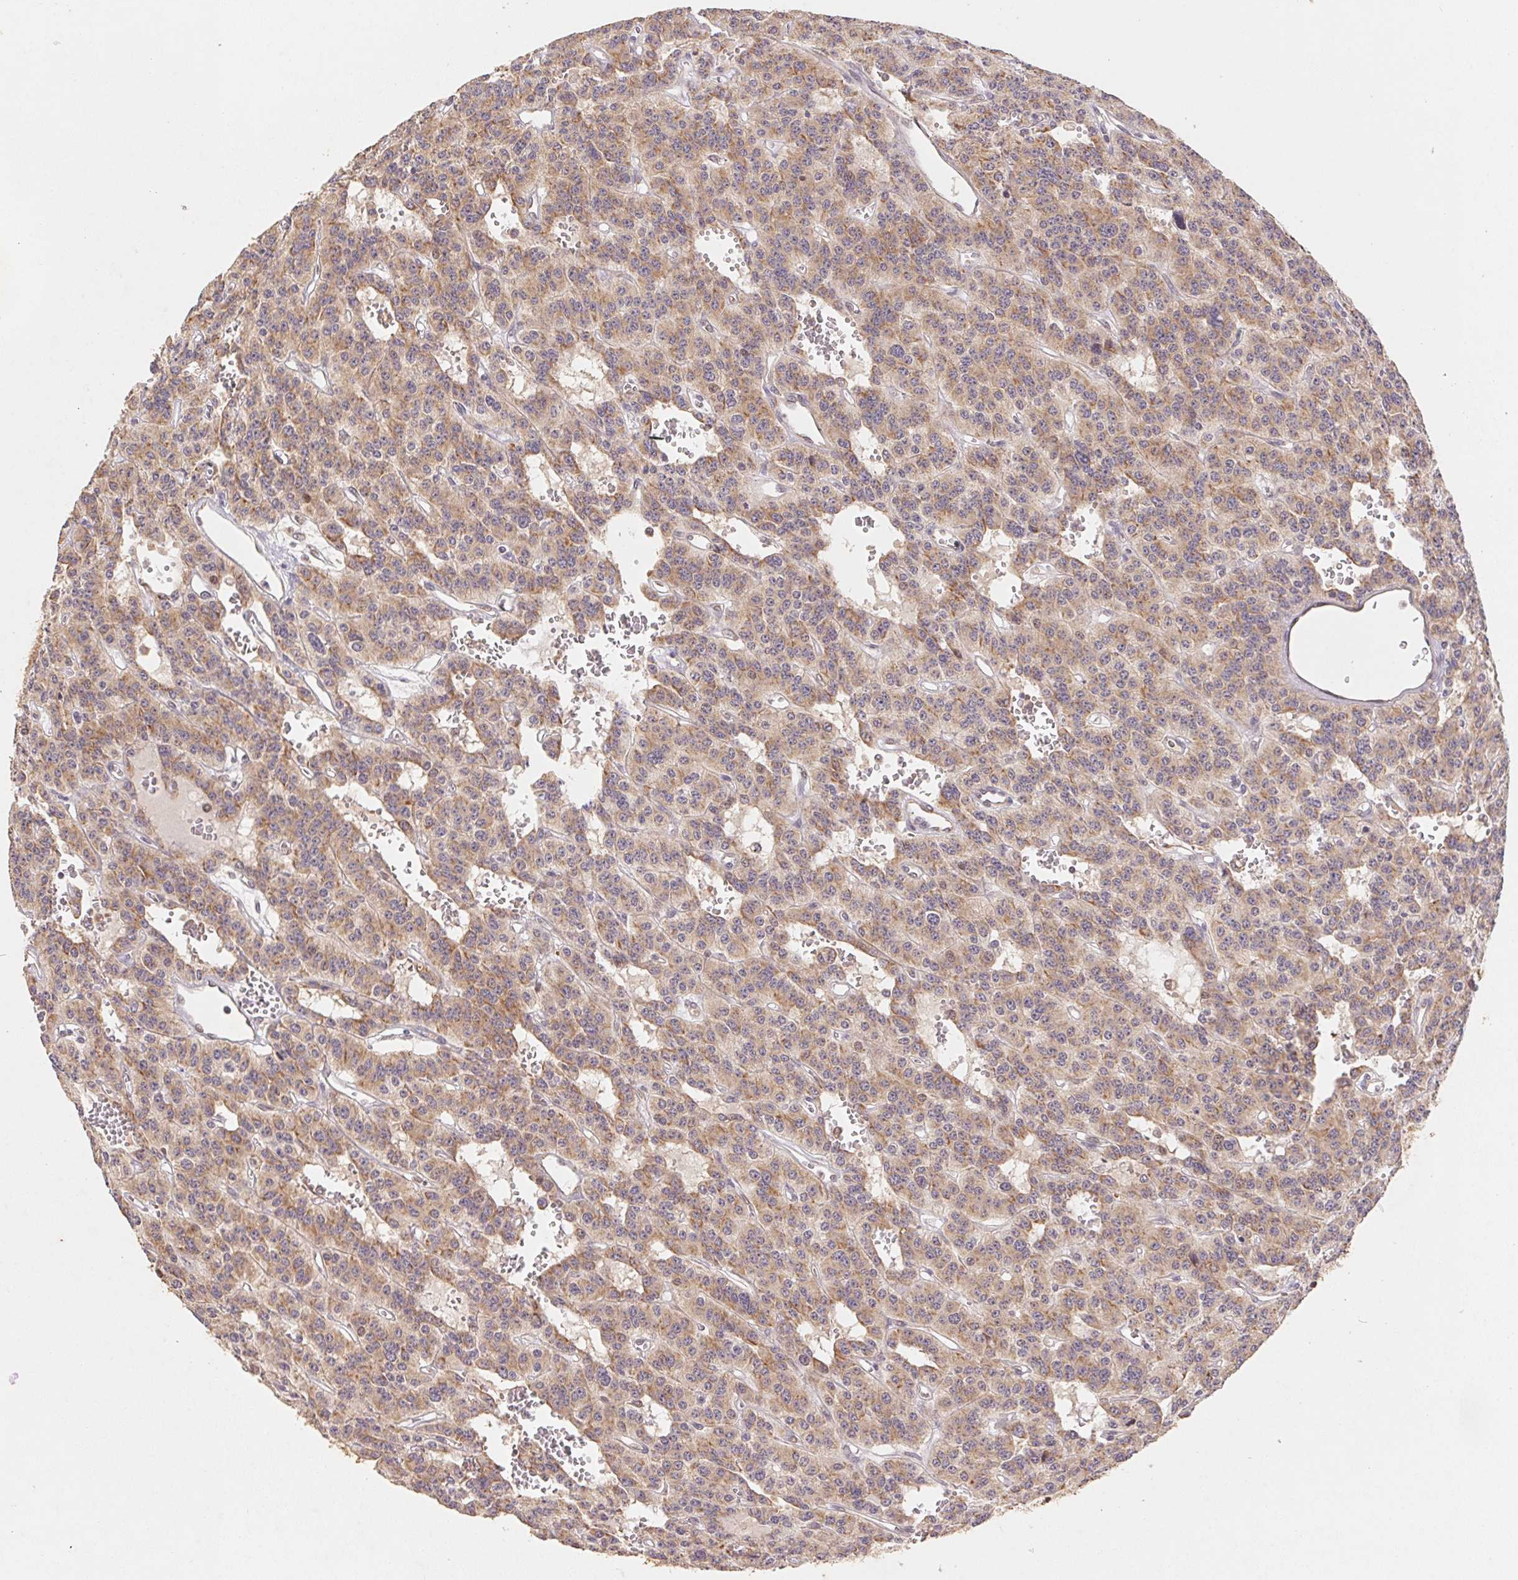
{"staining": {"intensity": "moderate", "quantity": ">75%", "location": "cytoplasmic/membranous"}, "tissue": "carcinoid", "cell_type": "Tumor cells", "image_type": "cancer", "snomed": [{"axis": "morphology", "description": "Carcinoid, malignant, NOS"}, {"axis": "topography", "description": "Lung"}], "caption": "Human carcinoid (malignant) stained with a brown dye demonstrates moderate cytoplasmic/membranous positive staining in approximately >75% of tumor cells.", "gene": "RPL27A", "patient": {"sex": "female", "age": 71}}